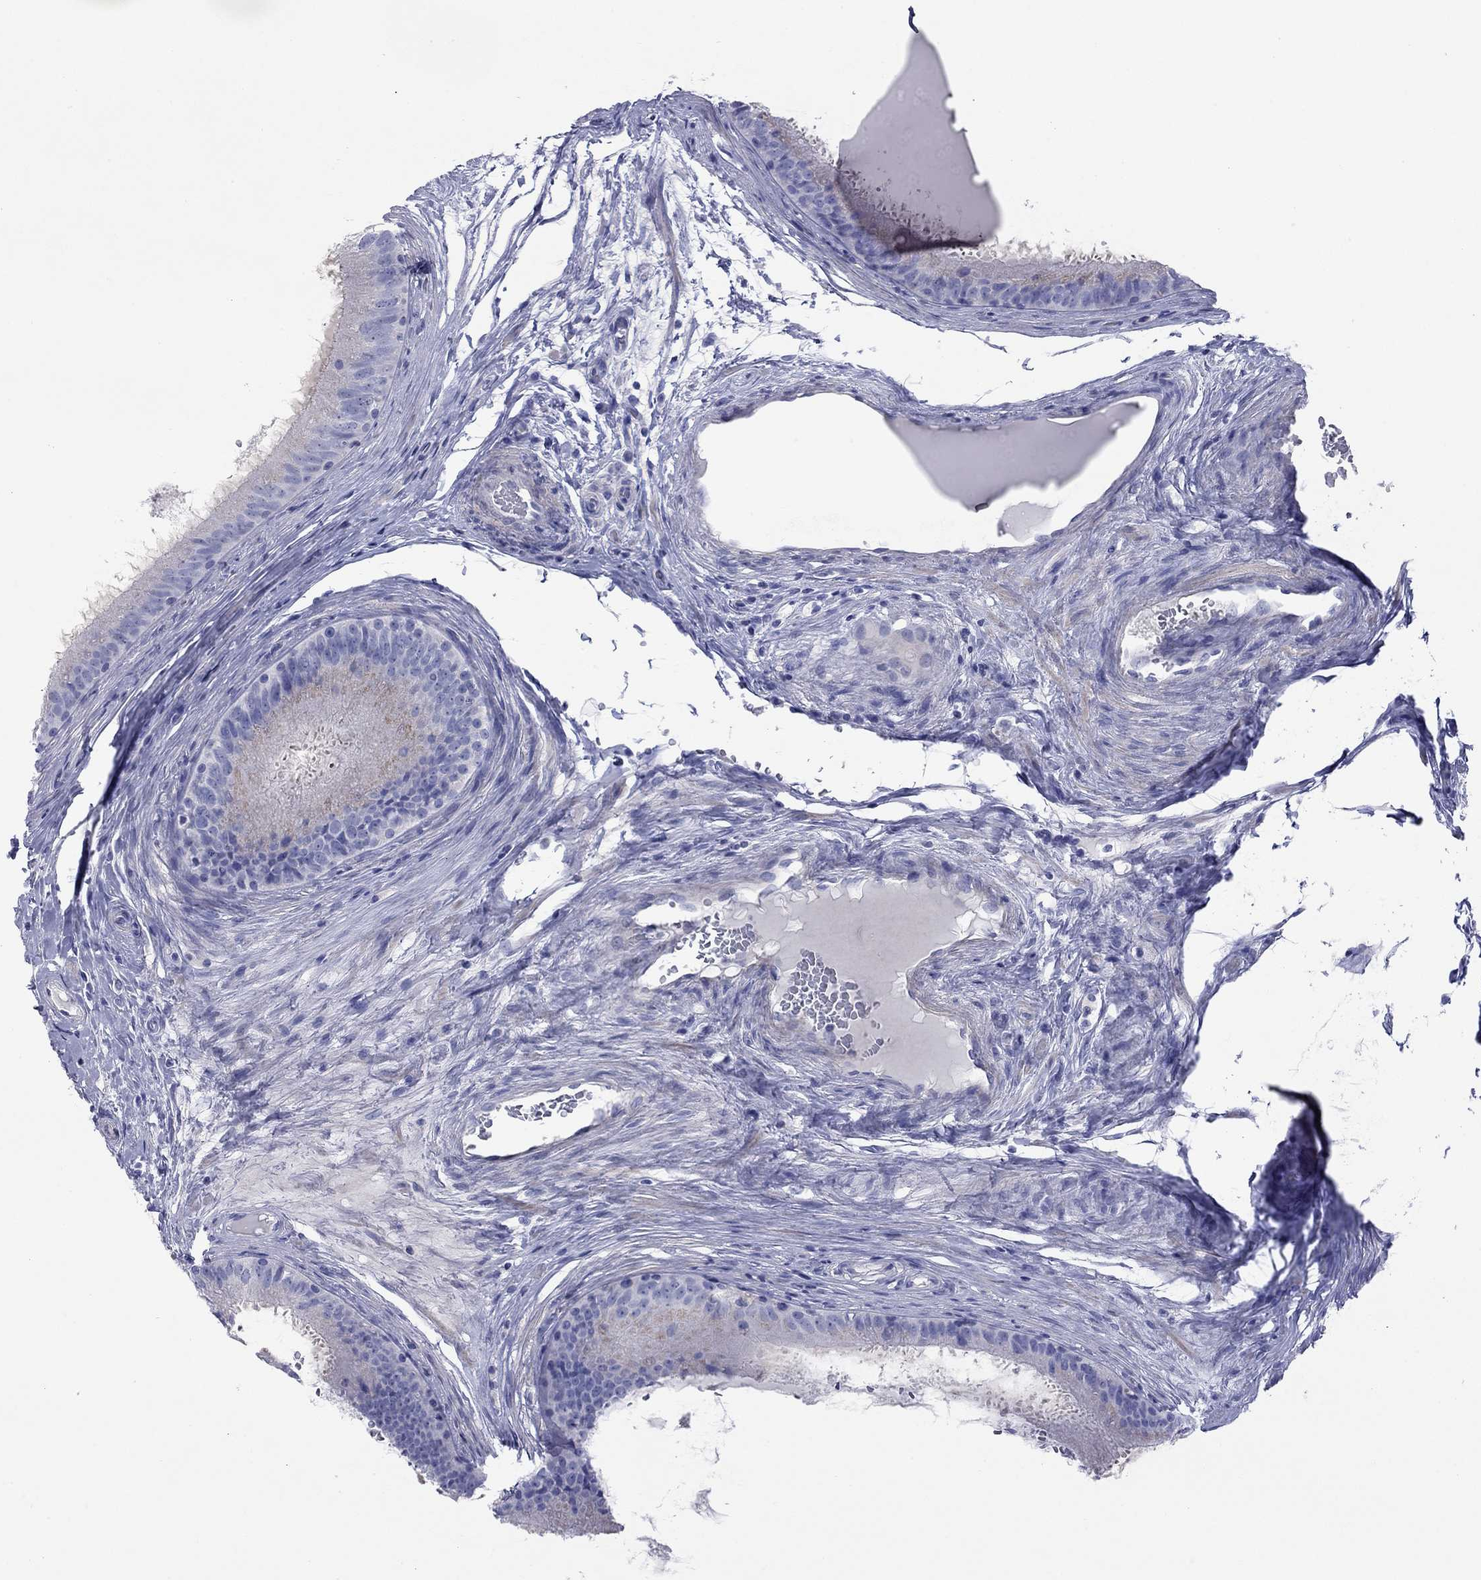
{"staining": {"intensity": "negative", "quantity": "none", "location": "none"}, "tissue": "epididymis", "cell_type": "Glandular cells", "image_type": "normal", "snomed": [{"axis": "morphology", "description": "Normal tissue, NOS"}, {"axis": "topography", "description": "Epididymis"}], "caption": "Glandular cells are negative for brown protein staining in unremarkable epididymis. Brightfield microscopy of IHC stained with DAB (3,3'-diaminobenzidine) (brown) and hematoxylin (blue), captured at high magnification.", "gene": "ACTL7B", "patient": {"sex": "male", "age": 59}}